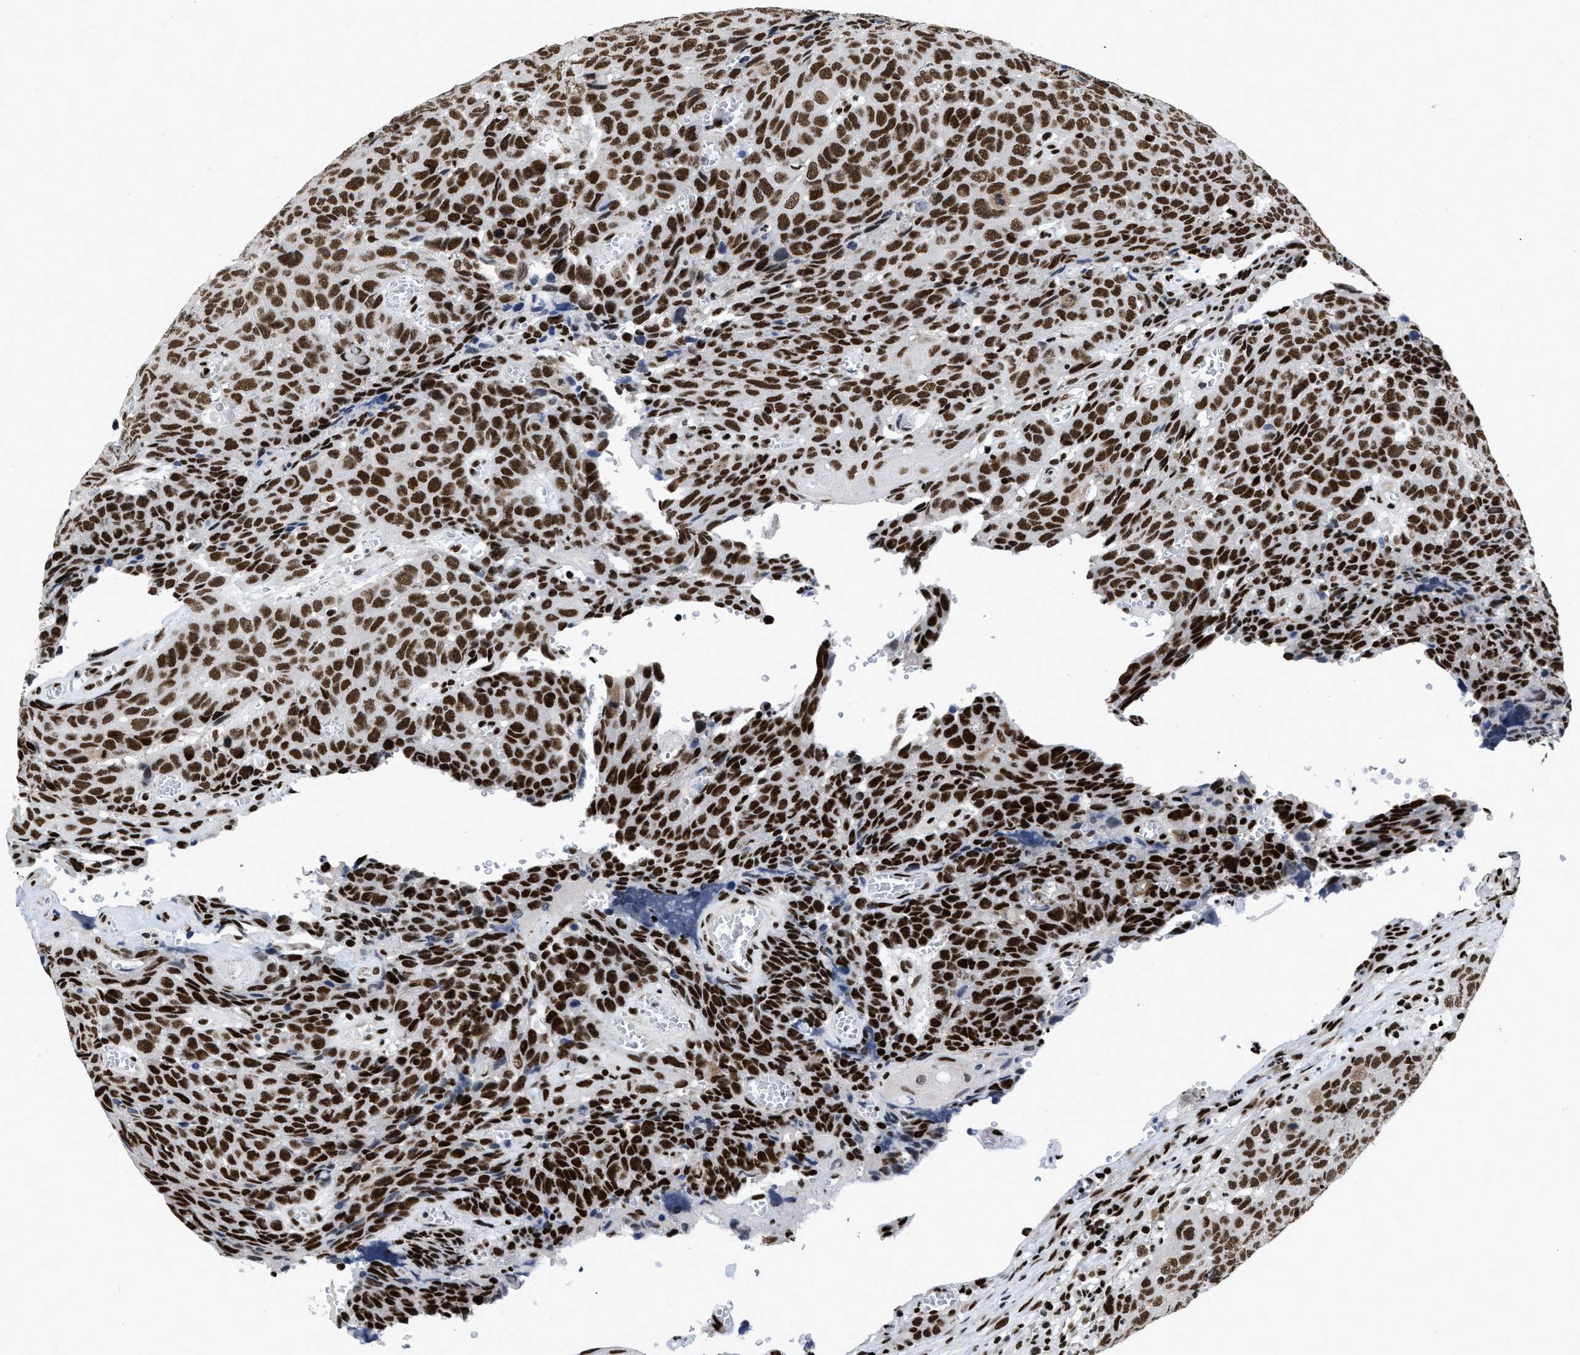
{"staining": {"intensity": "strong", "quantity": ">75%", "location": "nuclear"}, "tissue": "head and neck cancer", "cell_type": "Tumor cells", "image_type": "cancer", "snomed": [{"axis": "morphology", "description": "Squamous cell carcinoma, NOS"}, {"axis": "topography", "description": "Head-Neck"}], "caption": "Squamous cell carcinoma (head and neck) stained for a protein reveals strong nuclear positivity in tumor cells.", "gene": "CREB1", "patient": {"sex": "male", "age": 66}}